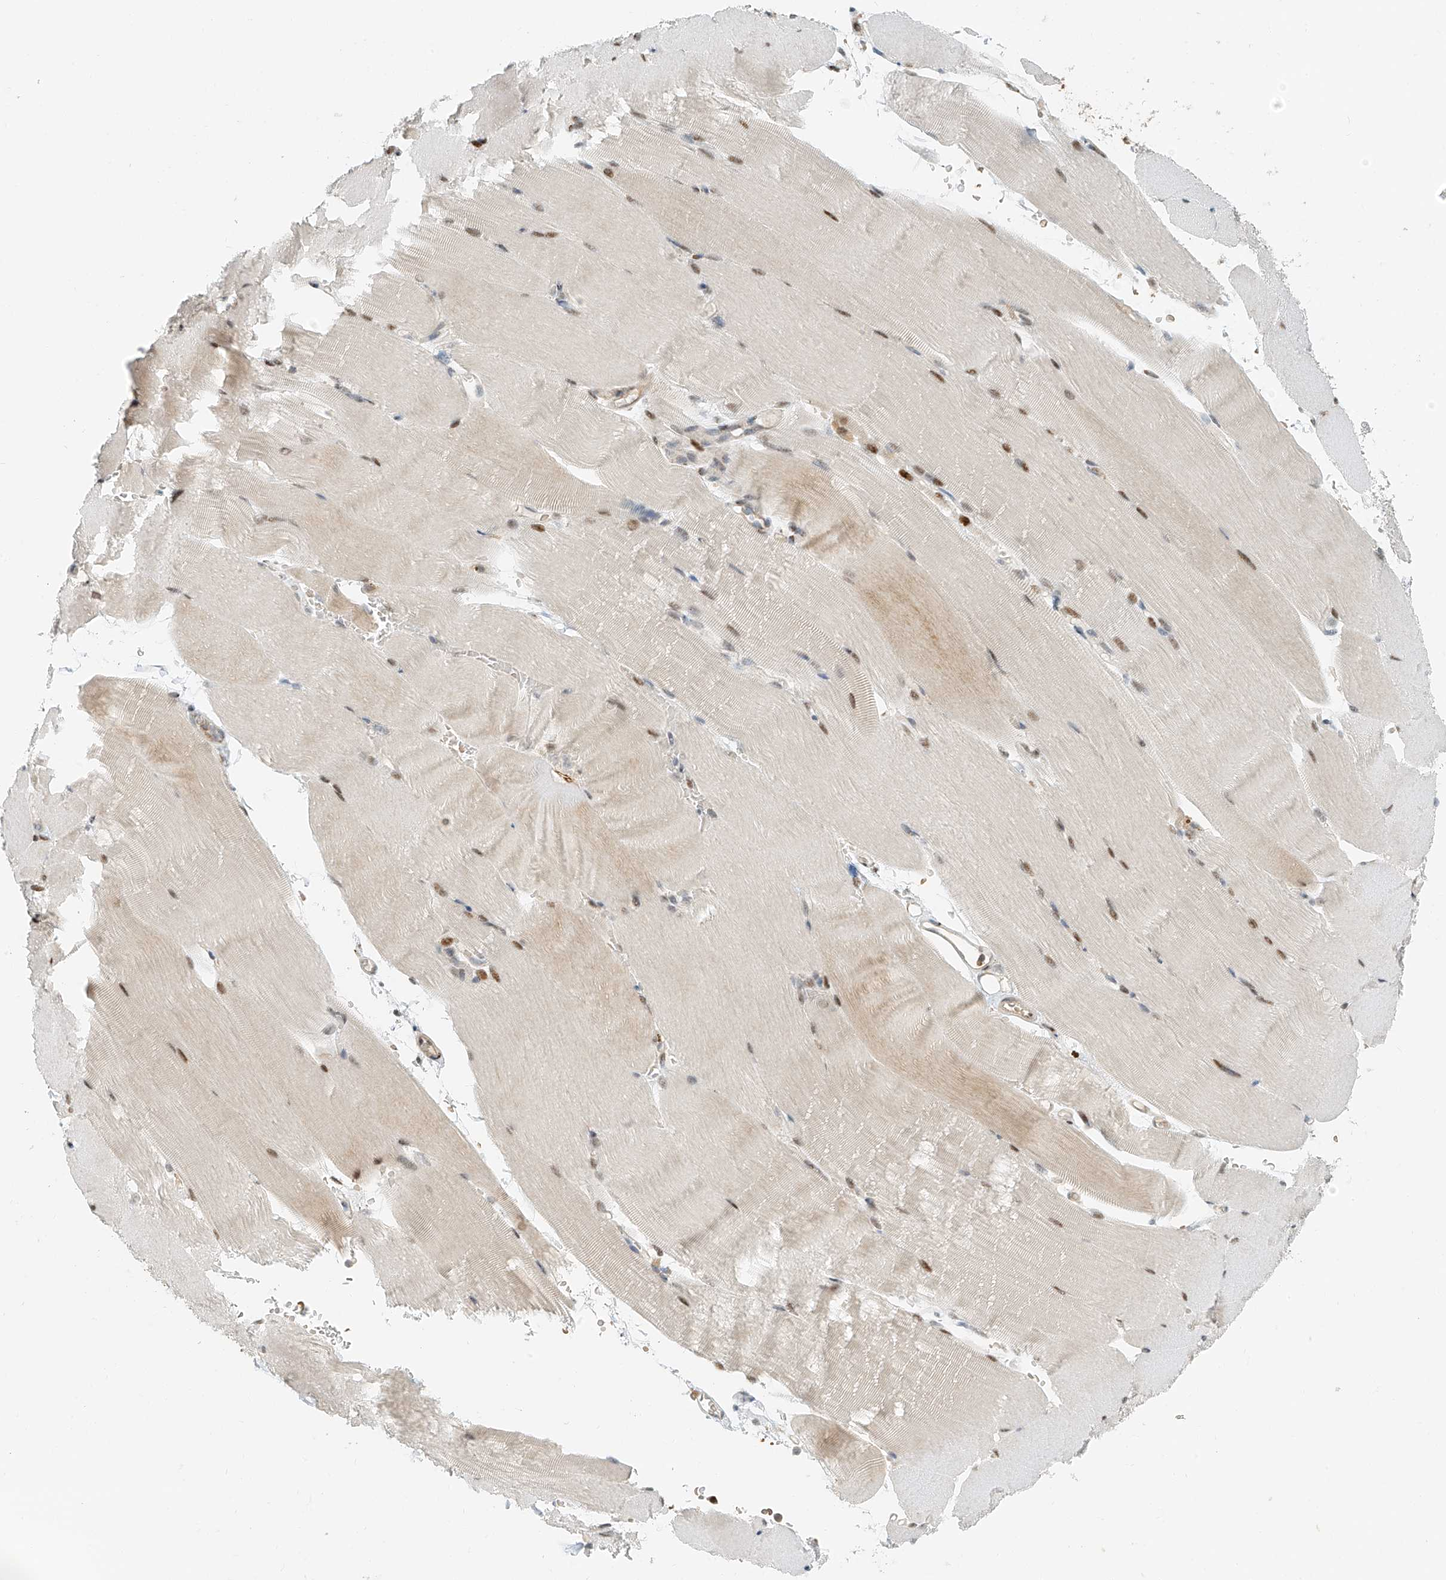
{"staining": {"intensity": "moderate", "quantity": "25%-75%", "location": "nuclear"}, "tissue": "skeletal muscle", "cell_type": "Myocytes", "image_type": "normal", "snomed": [{"axis": "morphology", "description": "Normal tissue, NOS"}, {"axis": "topography", "description": "Skeletal muscle"}, {"axis": "topography", "description": "Parathyroid gland"}], "caption": "Moderate nuclear staining is identified in approximately 25%-75% of myocytes in benign skeletal muscle.", "gene": "ZNF514", "patient": {"sex": "female", "age": 37}}